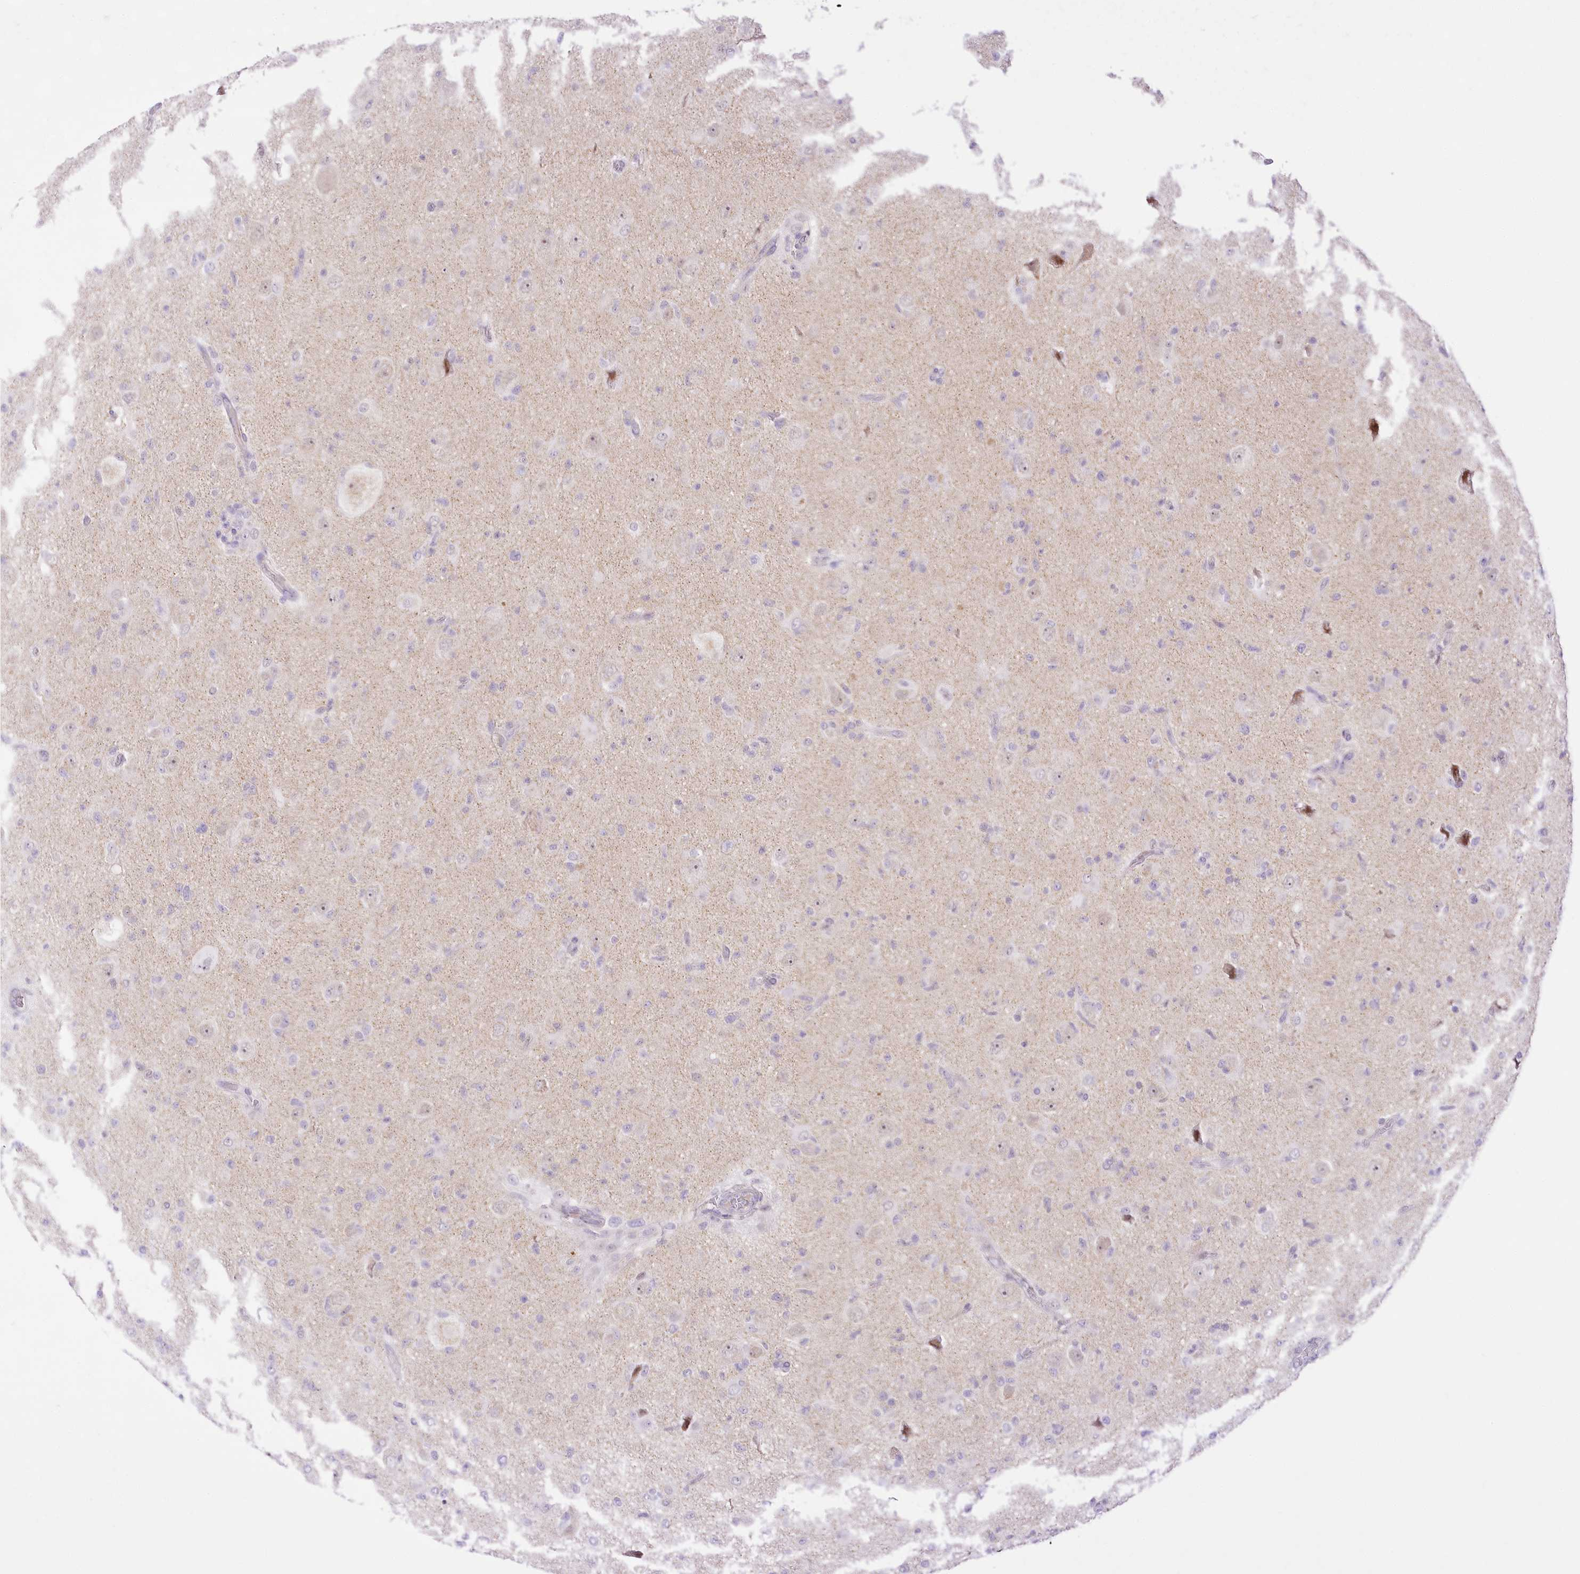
{"staining": {"intensity": "negative", "quantity": "none", "location": "none"}, "tissue": "glioma", "cell_type": "Tumor cells", "image_type": "cancer", "snomed": [{"axis": "morphology", "description": "Glioma, malignant, High grade"}, {"axis": "topography", "description": "Brain"}], "caption": "Immunohistochemistry (IHC) of glioma displays no positivity in tumor cells.", "gene": "CCDC30", "patient": {"sex": "female", "age": 57}}